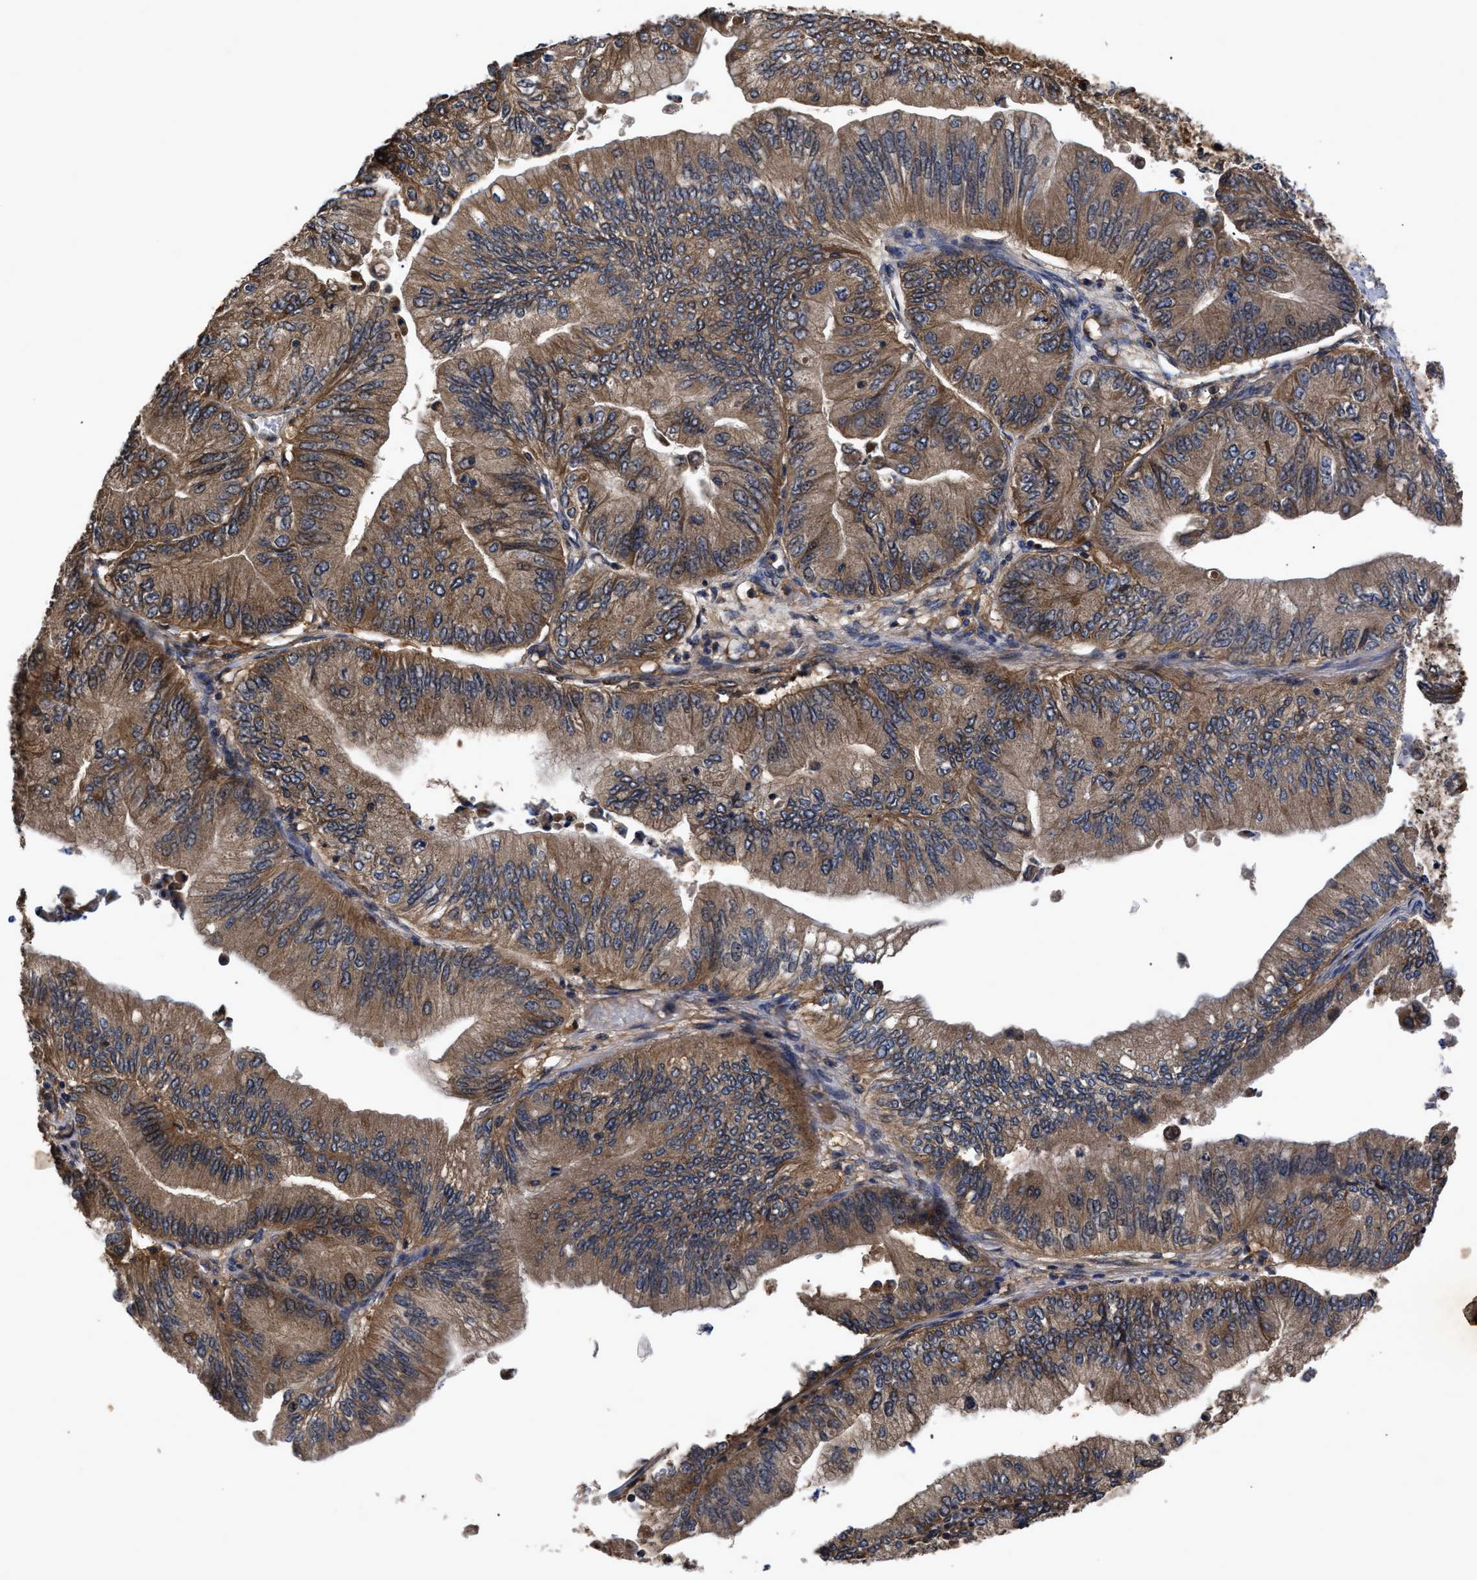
{"staining": {"intensity": "moderate", "quantity": ">75%", "location": "cytoplasmic/membranous"}, "tissue": "ovarian cancer", "cell_type": "Tumor cells", "image_type": "cancer", "snomed": [{"axis": "morphology", "description": "Cystadenocarcinoma, mucinous, NOS"}, {"axis": "topography", "description": "Ovary"}], "caption": "The immunohistochemical stain highlights moderate cytoplasmic/membranous staining in tumor cells of ovarian mucinous cystadenocarcinoma tissue.", "gene": "LRRC3", "patient": {"sex": "female", "age": 61}}